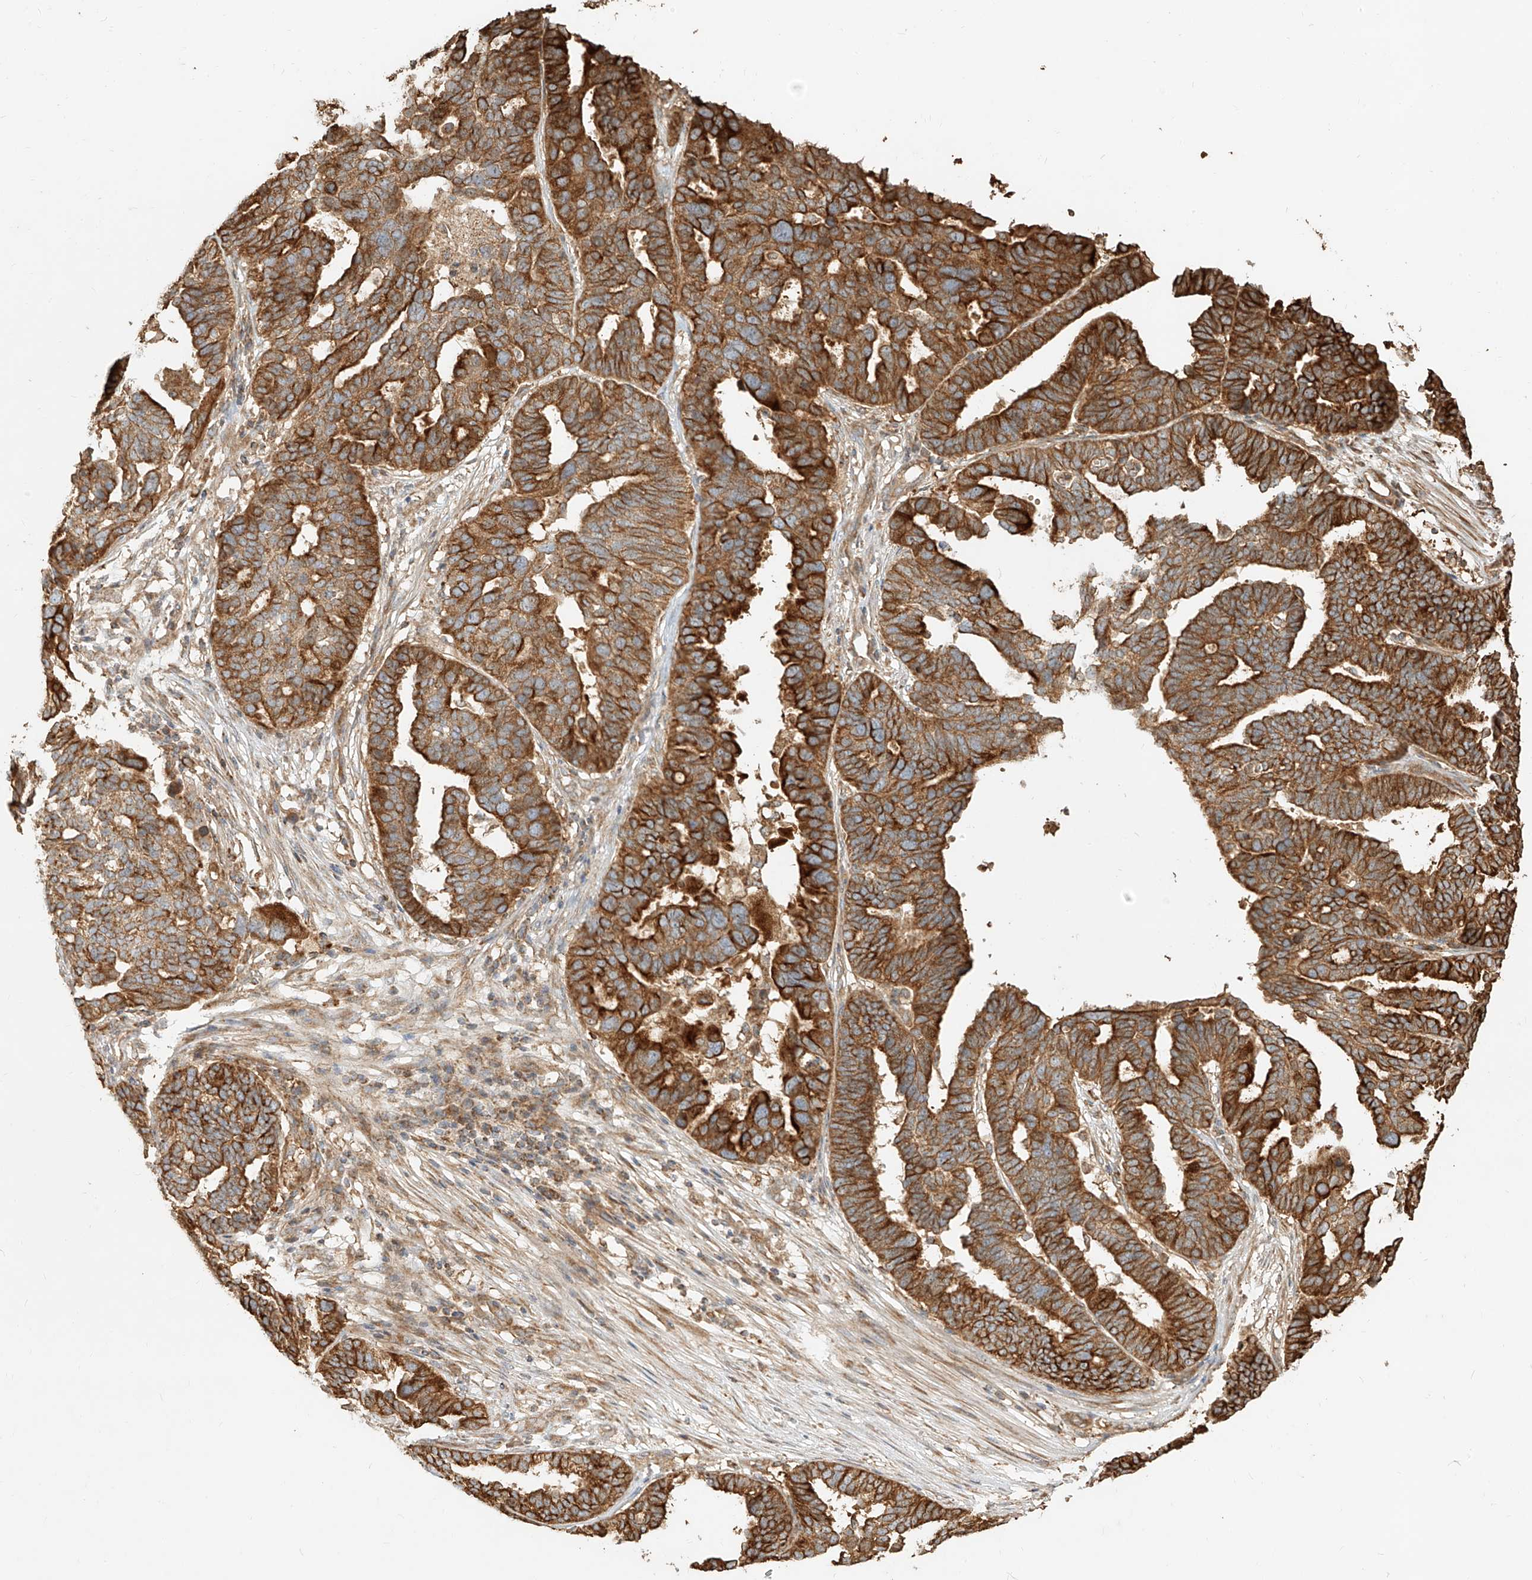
{"staining": {"intensity": "strong", "quantity": ">75%", "location": "cytoplasmic/membranous"}, "tissue": "ovarian cancer", "cell_type": "Tumor cells", "image_type": "cancer", "snomed": [{"axis": "morphology", "description": "Cystadenocarcinoma, serous, NOS"}, {"axis": "topography", "description": "Ovary"}], "caption": "Brown immunohistochemical staining in human ovarian serous cystadenocarcinoma shows strong cytoplasmic/membranous positivity in approximately >75% of tumor cells.", "gene": "EFNB1", "patient": {"sex": "female", "age": 59}}